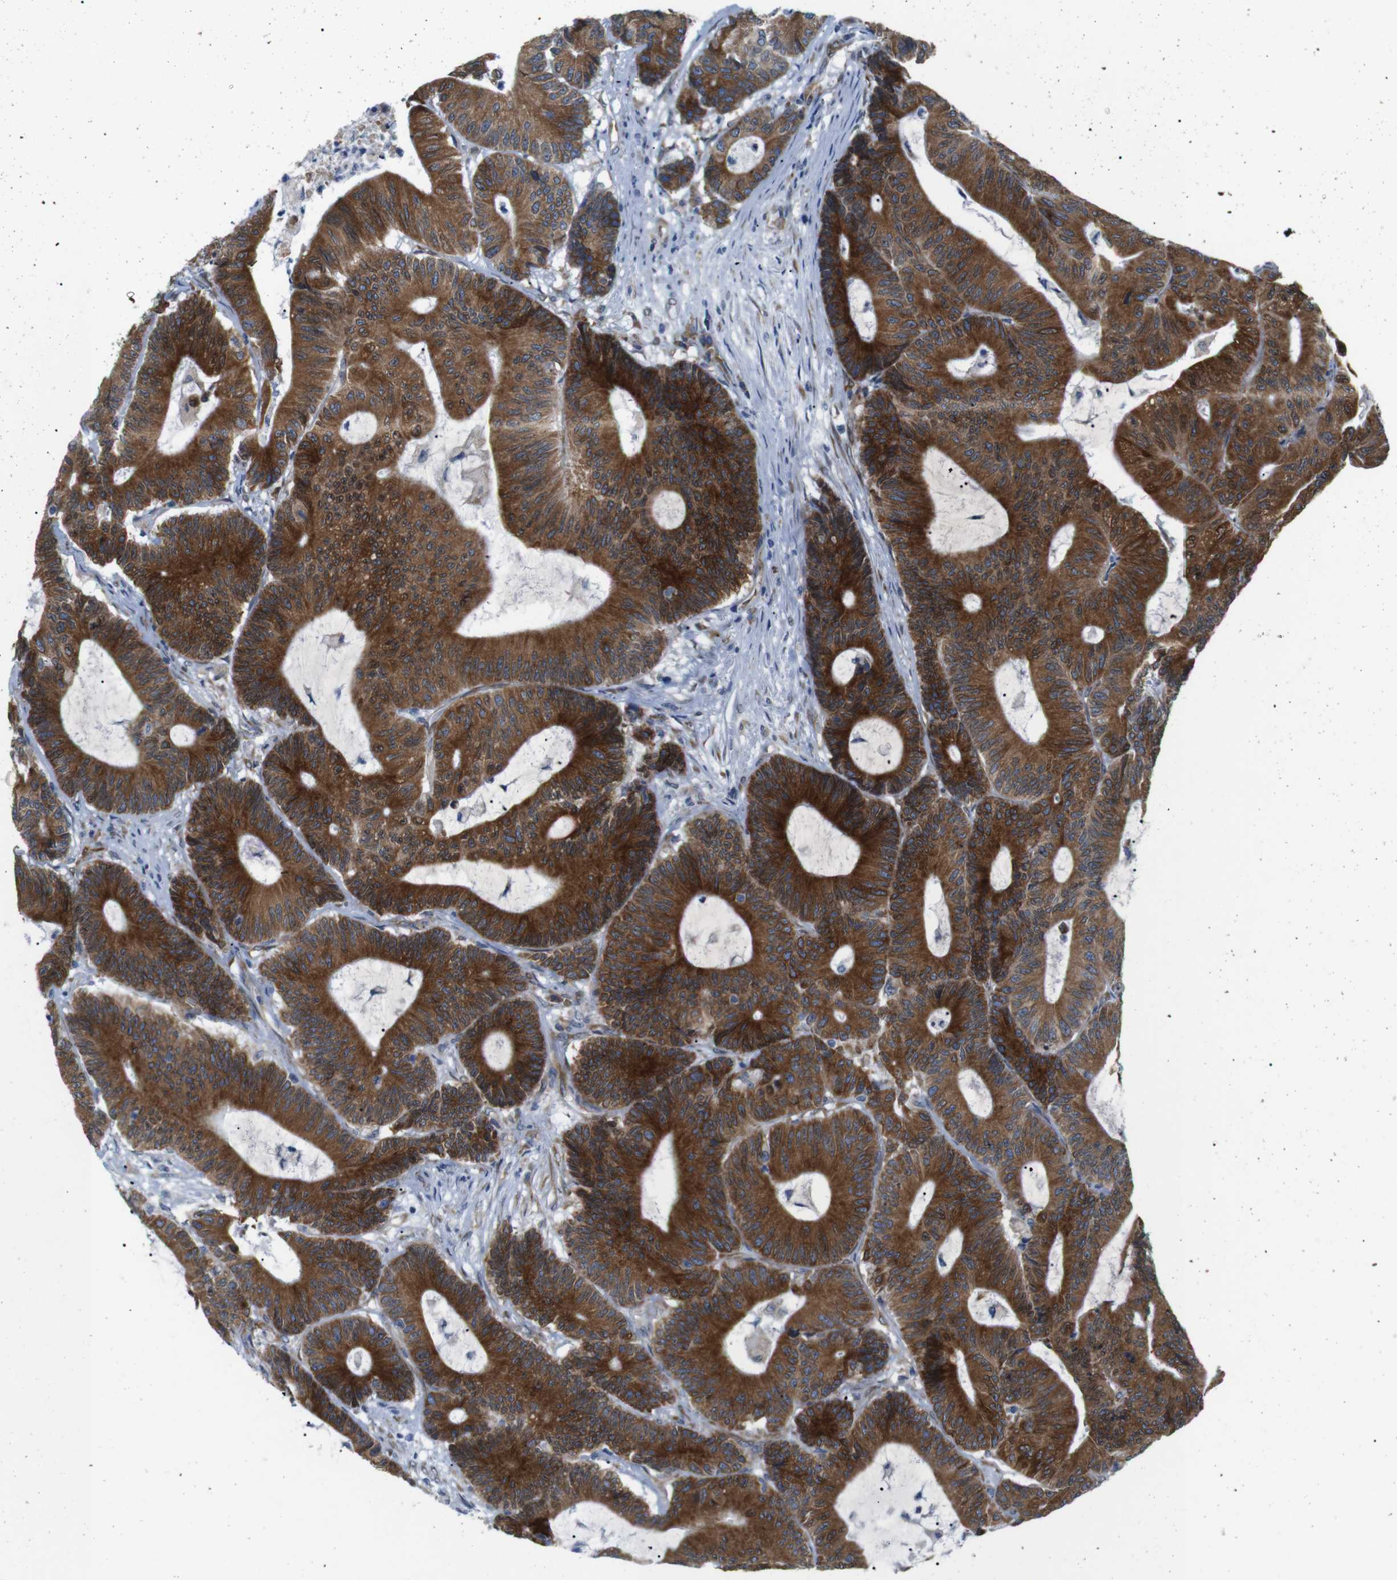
{"staining": {"intensity": "strong", "quantity": ">75%", "location": "cytoplasmic/membranous"}, "tissue": "colorectal cancer", "cell_type": "Tumor cells", "image_type": "cancer", "snomed": [{"axis": "morphology", "description": "Adenocarcinoma, NOS"}, {"axis": "topography", "description": "Colon"}], "caption": "Immunohistochemical staining of colorectal cancer (adenocarcinoma) demonstrates strong cytoplasmic/membranous protein expression in approximately >75% of tumor cells.", "gene": "HACD3", "patient": {"sex": "female", "age": 84}}